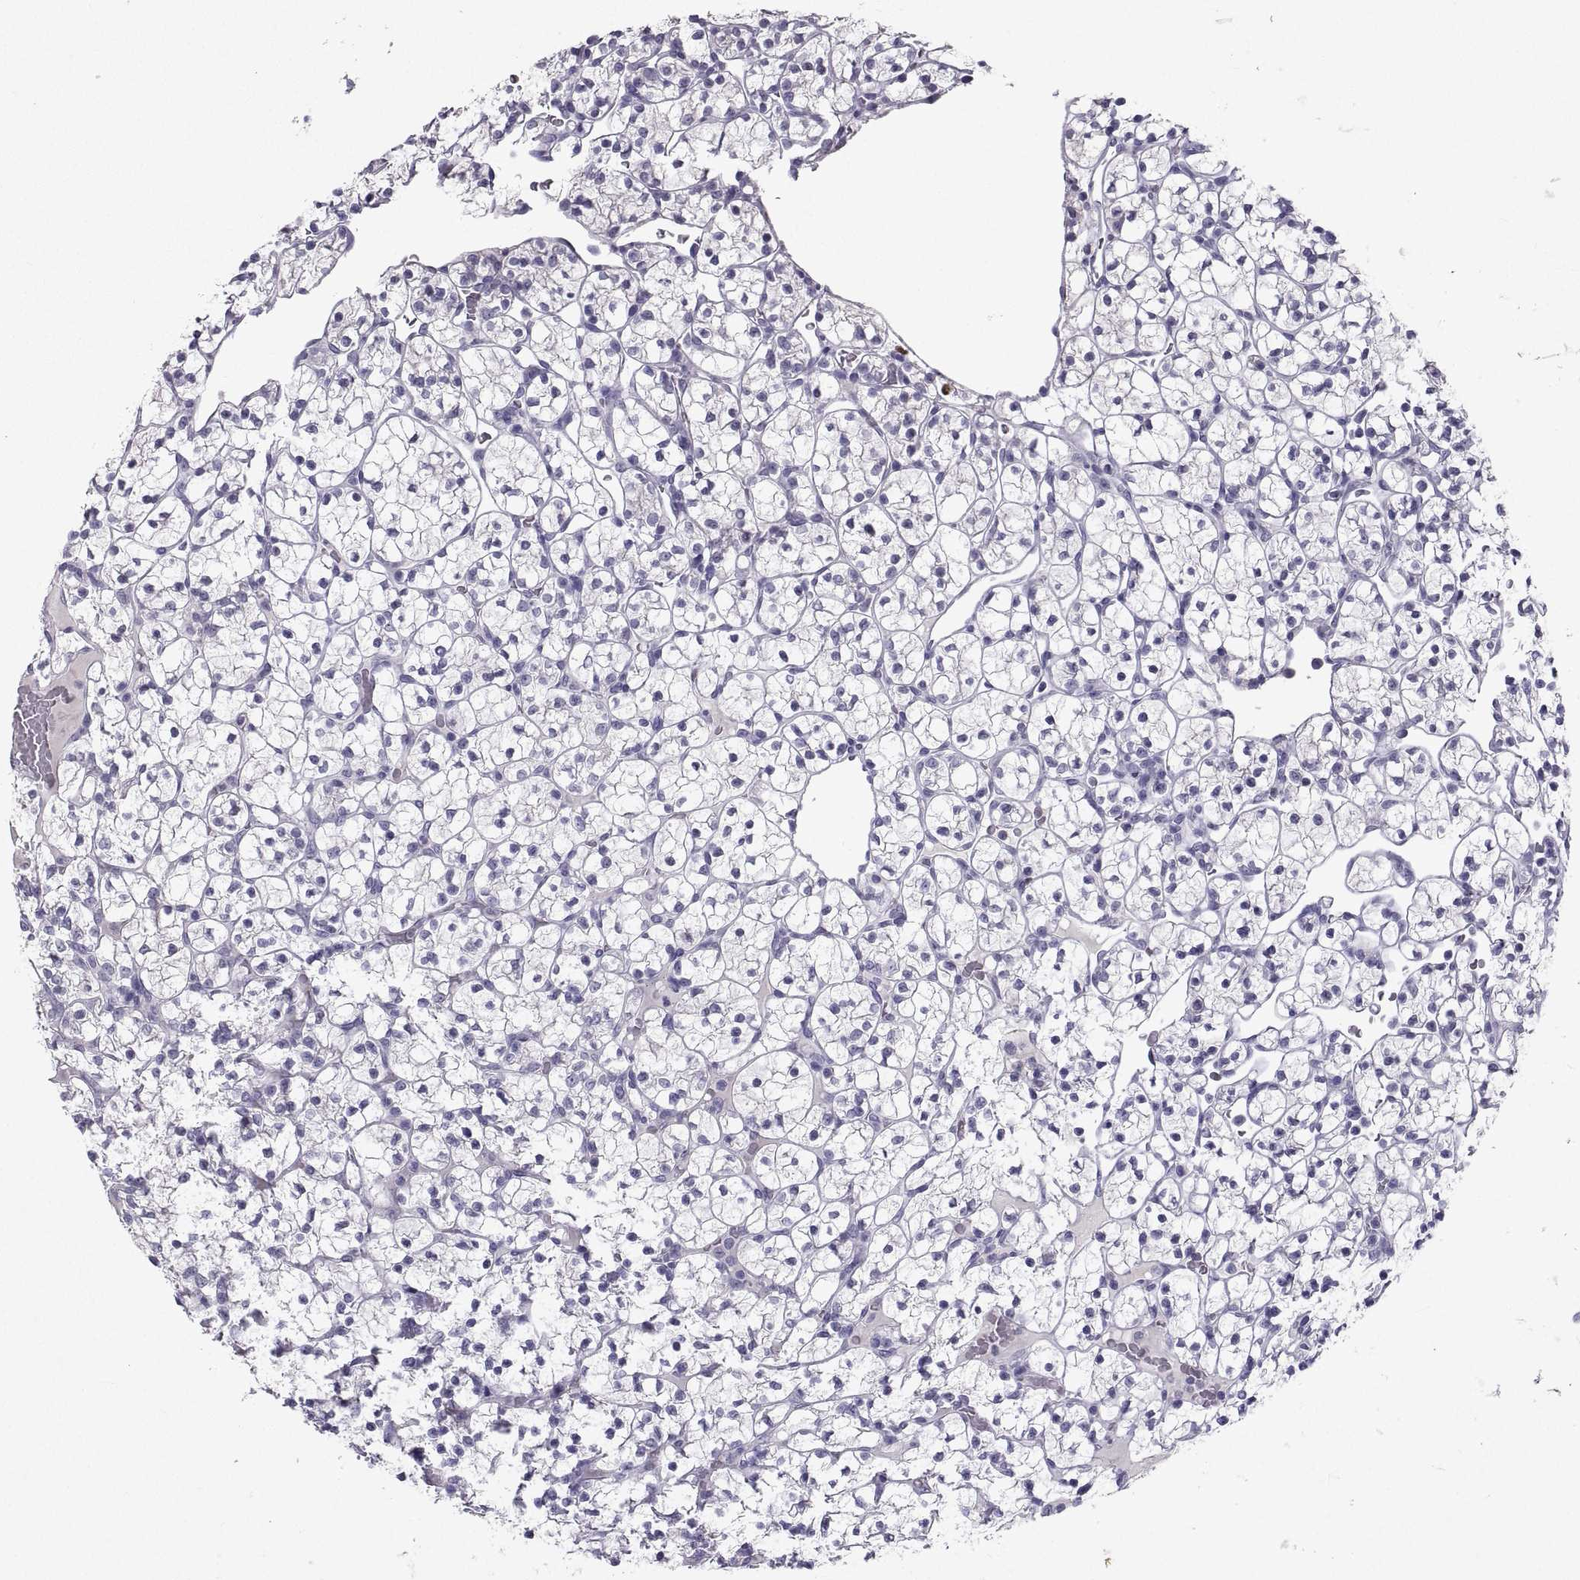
{"staining": {"intensity": "negative", "quantity": "none", "location": "none"}, "tissue": "renal cancer", "cell_type": "Tumor cells", "image_type": "cancer", "snomed": [{"axis": "morphology", "description": "Adenocarcinoma, NOS"}, {"axis": "topography", "description": "Kidney"}], "caption": "A histopathology image of adenocarcinoma (renal) stained for a protein exhibits no brown staining in tumor cells.", "gene": "SOX21", "patient": {"sex": "female", "age": 89}}